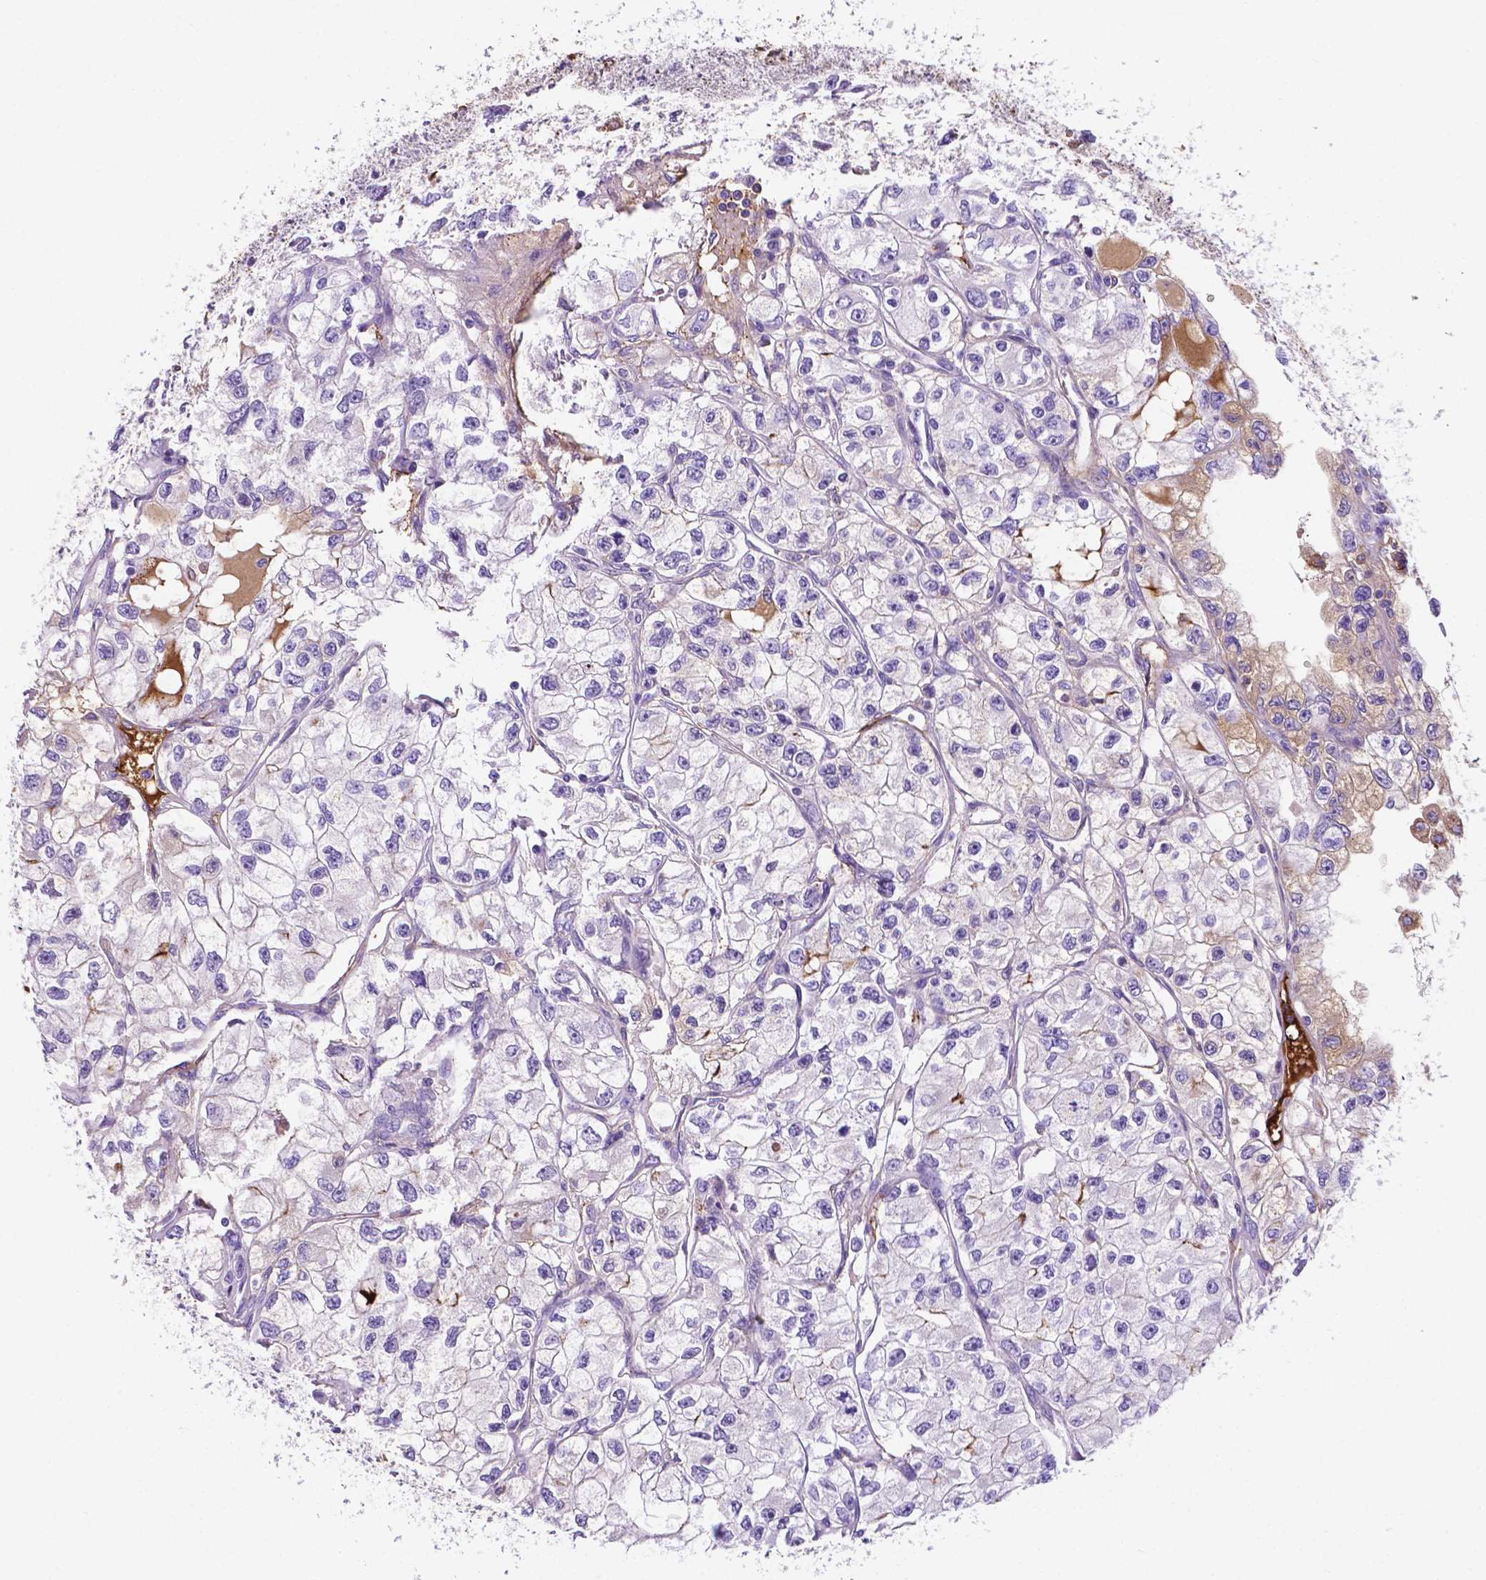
{"staining": {"intensity": "weak", "quantity": "<25%", "location": "cytoplasmic/membranous"}, "tissue": "renal cancer", "cell_type": "Tumor cells", "image_type": "cancer", "snomed": [{"axis": "morphology", "description": "Adenocarcinoma, NOS"}, {"axis": "topography", "description": "Kidney"}], "caption": "Tumor cells are negative for protein expression in human renal cancer.", "gene": "APOE", "patient": {"sex": "female", "age": 59}}